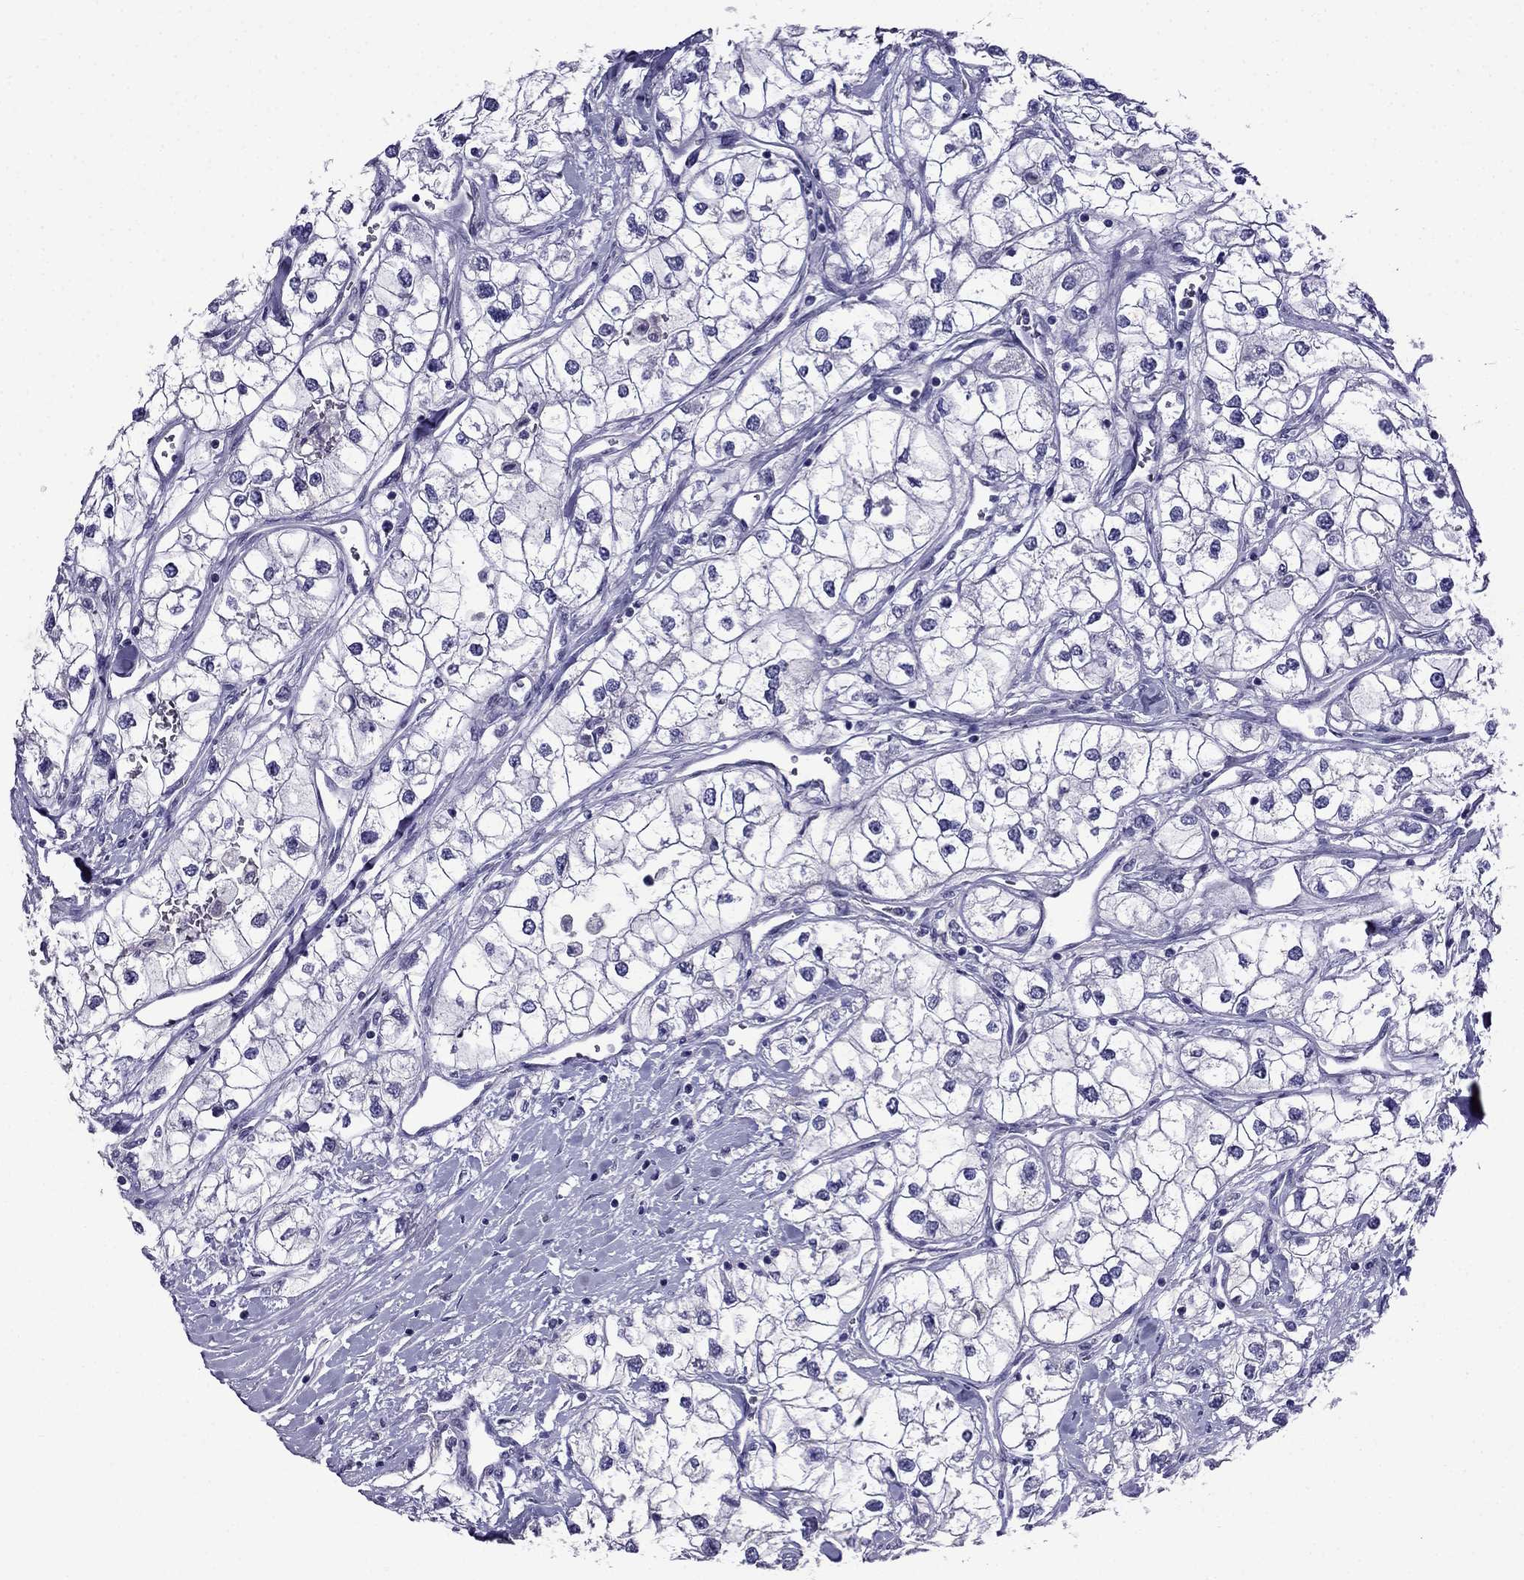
{"staining": {"intensity": "negative", "quantity": "none", "location": "none"}, "tissue": "renal cancer", "cell_type": "Tumor cells", "image_type": "cancer", "snomed": [{"axis": "morphology", "description": "Adenocarcinoma, NOS"}, {"axis": "topography", "description": "Kidney"}], "caption": "Immunohistochemistry of adenocarcinoma (renal) exhibits no staining in tumor cells.", "gene": "SCNN1D", "patient": {"sex": "male", "age": 59}}